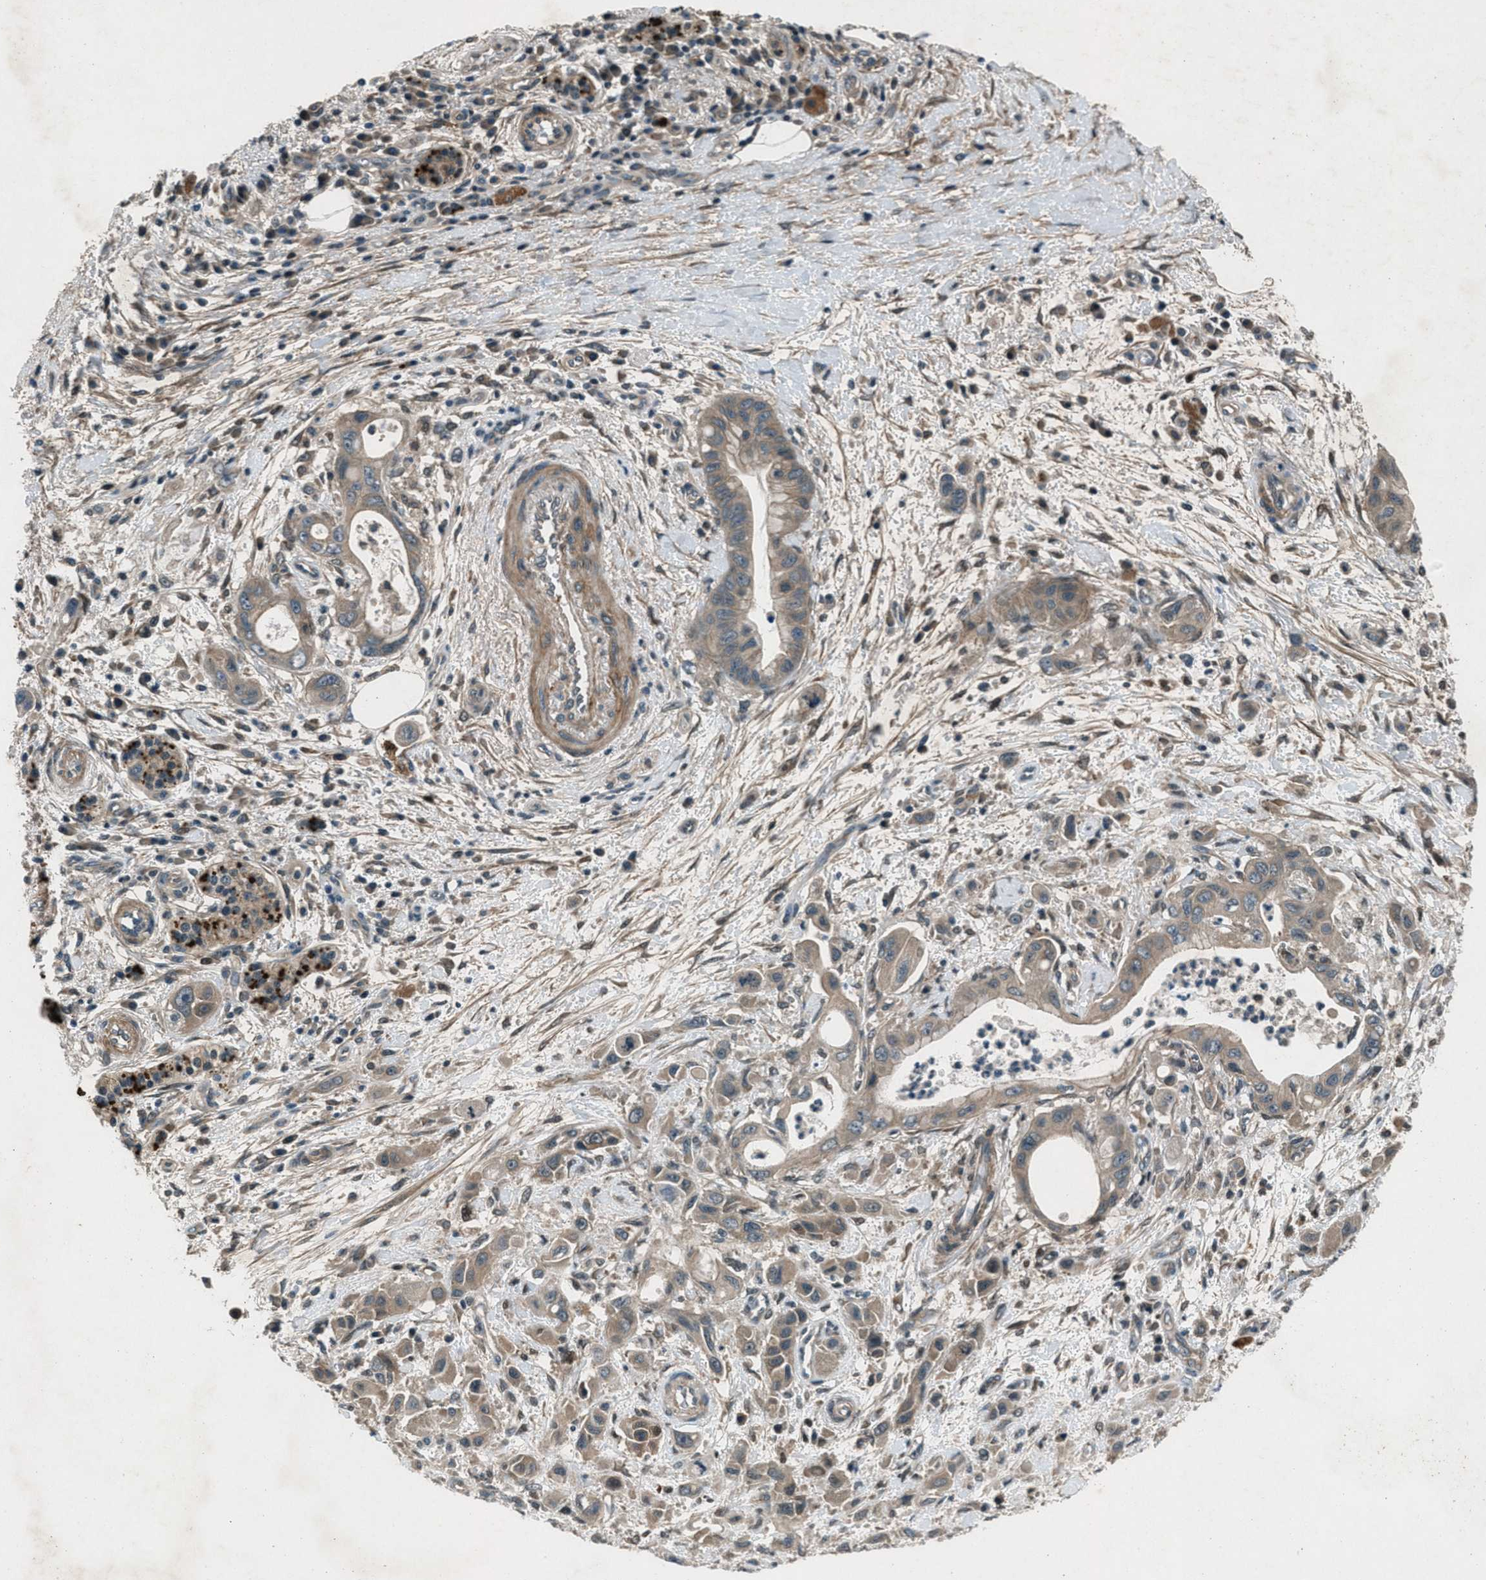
{"staining": {"intensity": "weak", "quantity": ">75%", "location": "cytoplasmic/membranous"}, "tissue": "pancreatic cancer", "cell_type": "Tumor cells", "image_type": "cancer", "snomed": [{"axis": "morphology", "description": "Adenocarcinoma, NOS"}, {"axis": "topography", "description": "Pancreas"}], "caption": "Human adenocarcinoma (pancreatic) stained for a protein (brown) reveals weak cytoplasmic/membranous positive staining in about >75% of tumor cells.", "gene": "EPSTI1", "patient": {"sex": "female", "age": 73}}